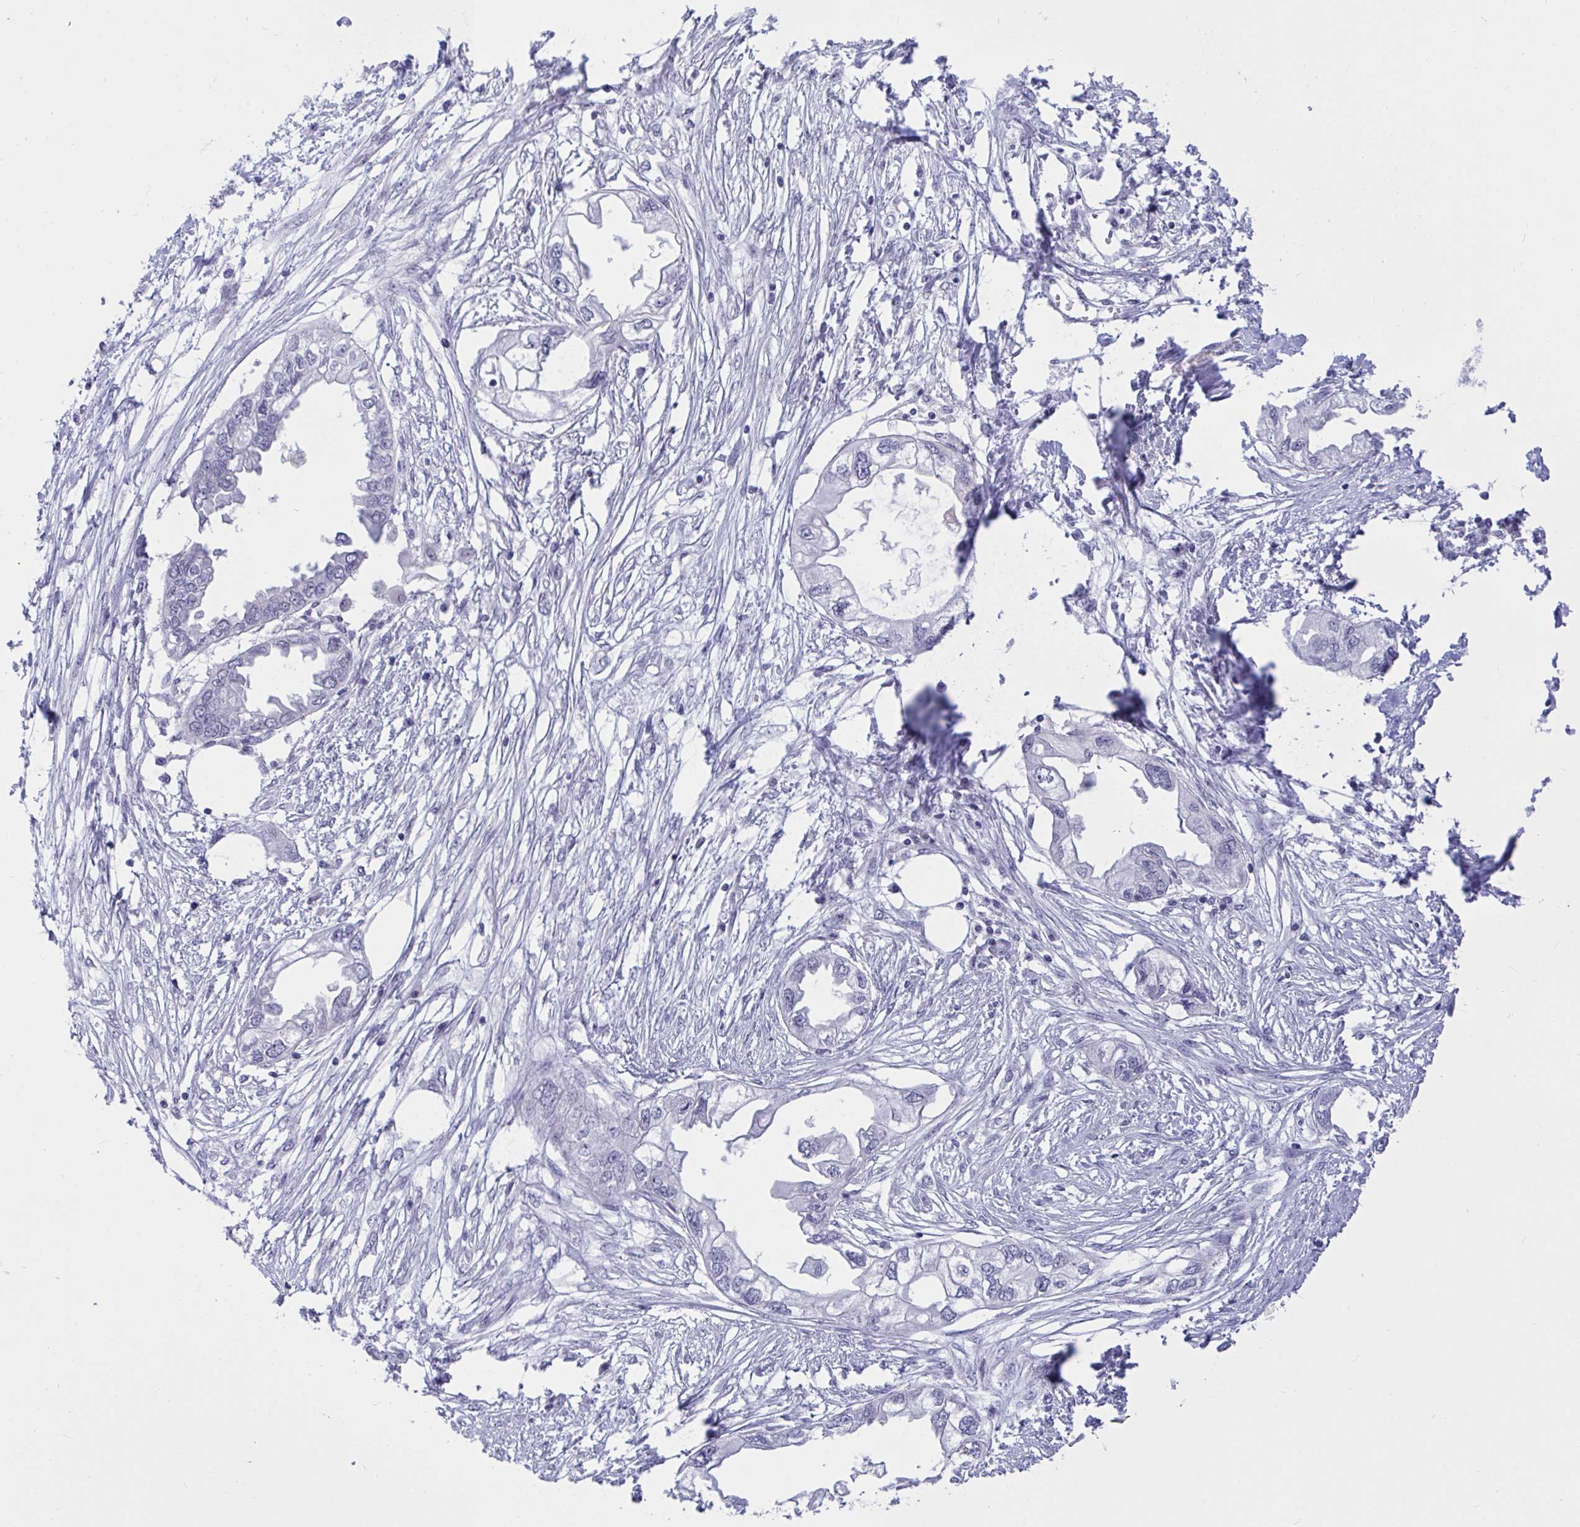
{"staining": {"intensity": "negative", "quantity": "none", "location": "none"}, "tissue": "endometrial cancer", "cell_type": "Tumor cells", "image_type": "cancer", "snomed": [{"axis": "morphology", "description": "Adenocarcinoma, NOS"}, {"axis": "morphology", "description": "Adenocarcinoma, metastatic, NOS"}, {"axis": "topography", "description": "Adipose tissue"}, {"axis": "topography", "description": "Endometrium"}], "caption": "The immunohistochemistry histopathology image has no significant positivity in tumor cells of endometrial cancer (adenocarcinoma) tissue.", "gene": "THOP1", "patient": {"sex": "female", "age": 67}}